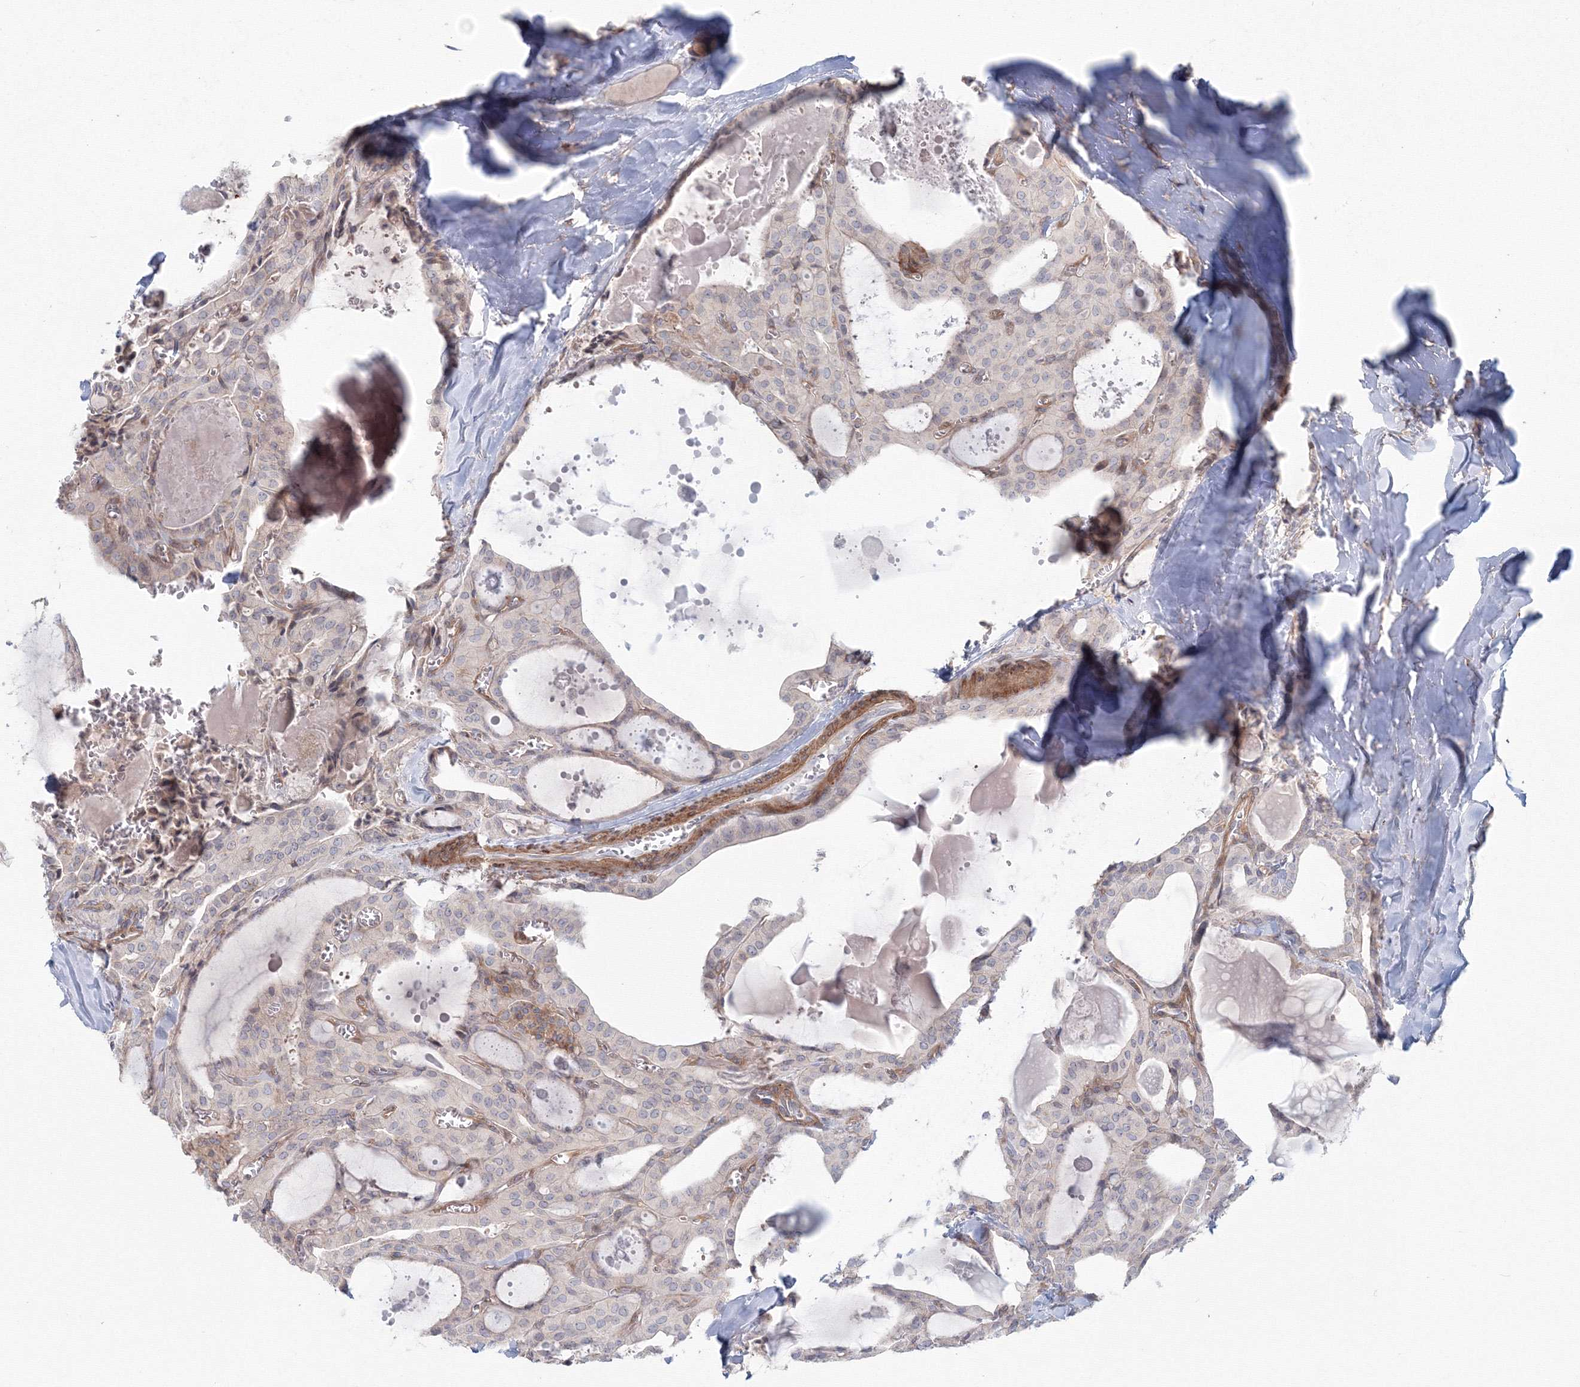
{"staining": {"intensity": "negative", "quantity": "none", "location": "none"}, "tissue": "thyroid cancer", "cell_type": "Tumor cells", "image_type": "cancer", "snomed": [{"axis": "morphology", "description": "Papillary adenocarcinoma, NOS"}, {"axis": "topography", "description": "Thyroid gland"}], "caption": "The image demonstrates no significant staining in tumor cells of papillary adenocarcinoma (thyroid).", "gene": "SH3PXD2A", "patient": {"sex": "male", "age": 52}}